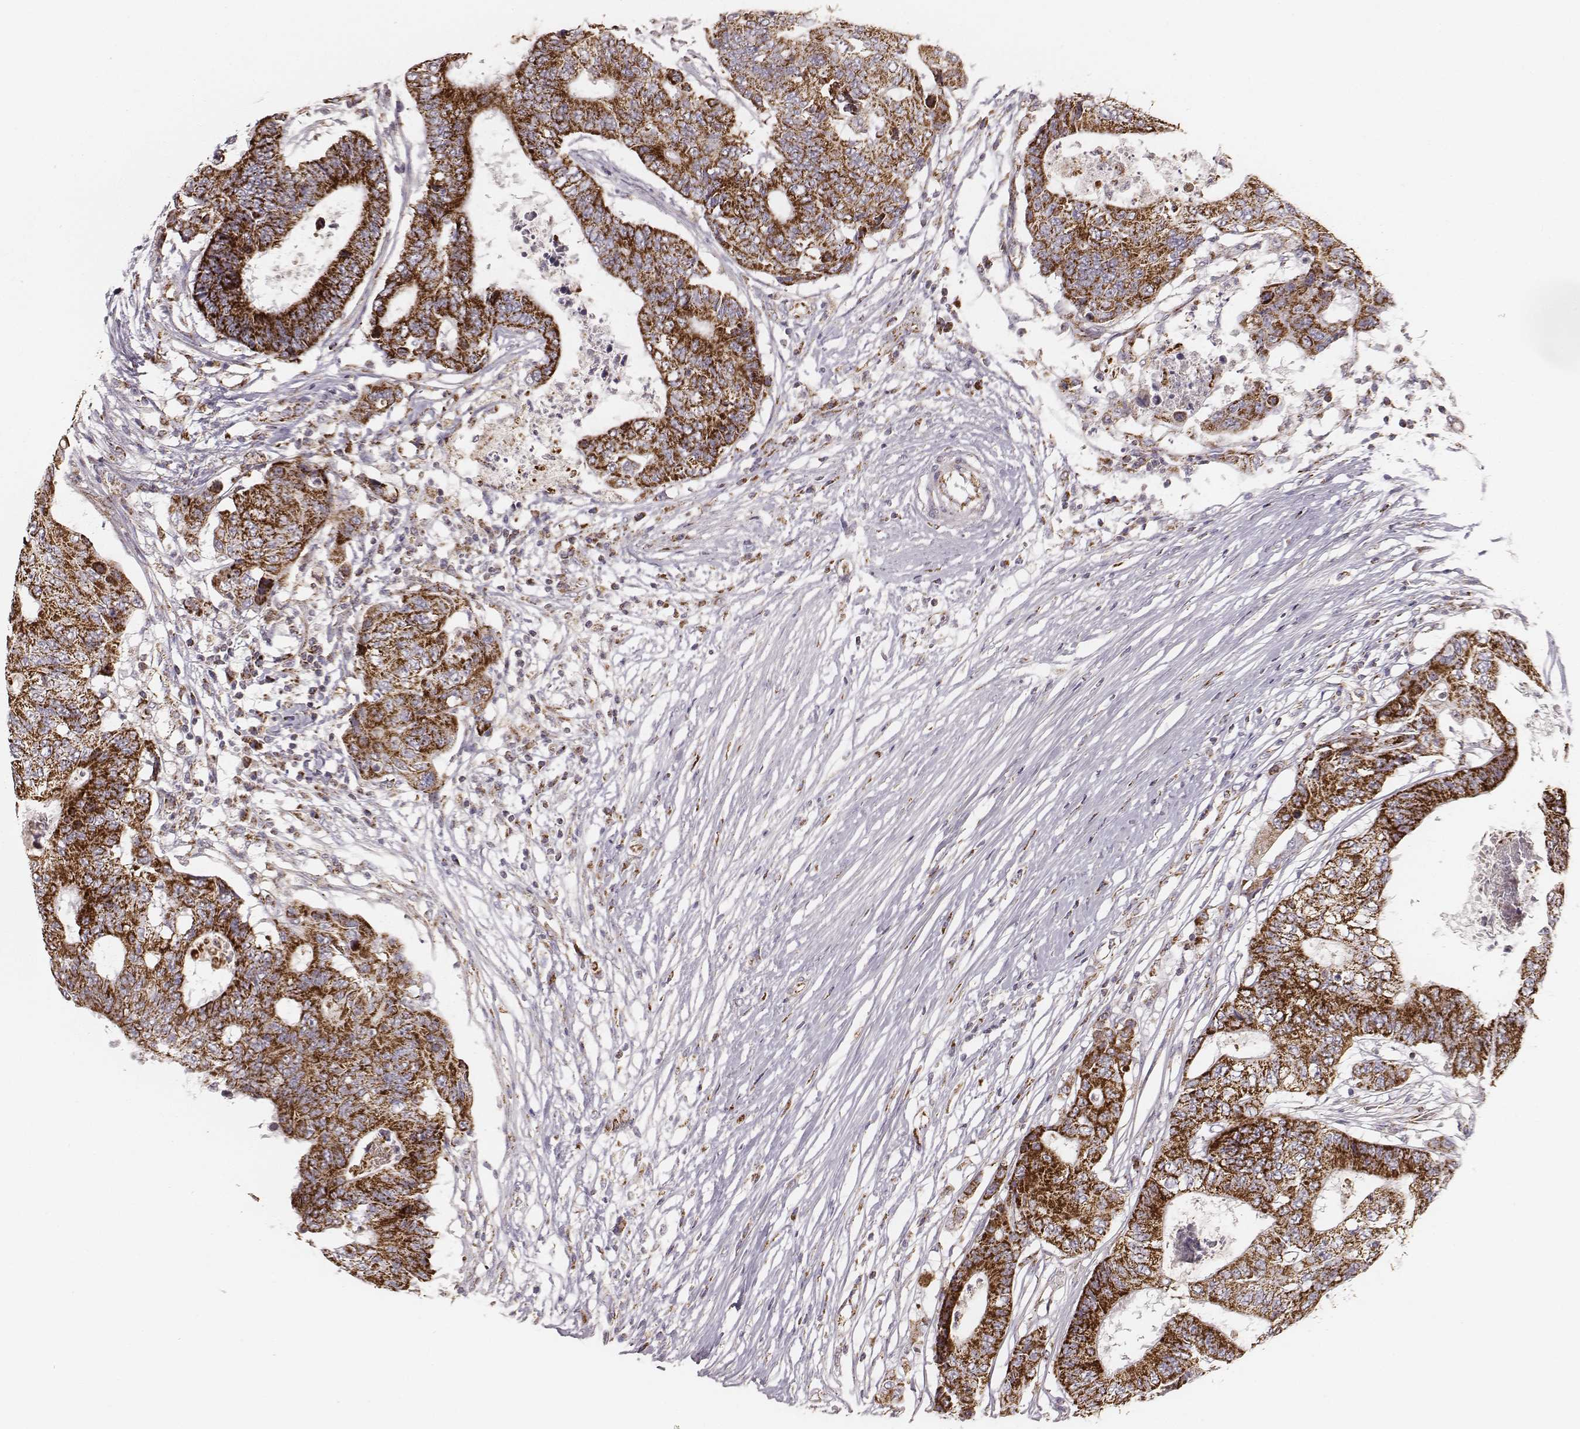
{"staining": {"intensity": "strong", "quantity": ">75%", "location": "cytoplasmic/membranous"}, "tissue": "colorectal cancer", "cell_type": "Tumor cells", "image_type": "cancer", "snomed": [{"axis": "morphology", "description": "Adenocarcinoma, NOS"}, {"axis": "topography", "description": "Colon"}], "caption": "A brown stain labels strong cytoplasmic/membranous staining of a protein in human colorectal cancer (adenocarcinoma) tumor cells.", "gene": "TUFM", "patient": {"sex": "female", "age": 48}}